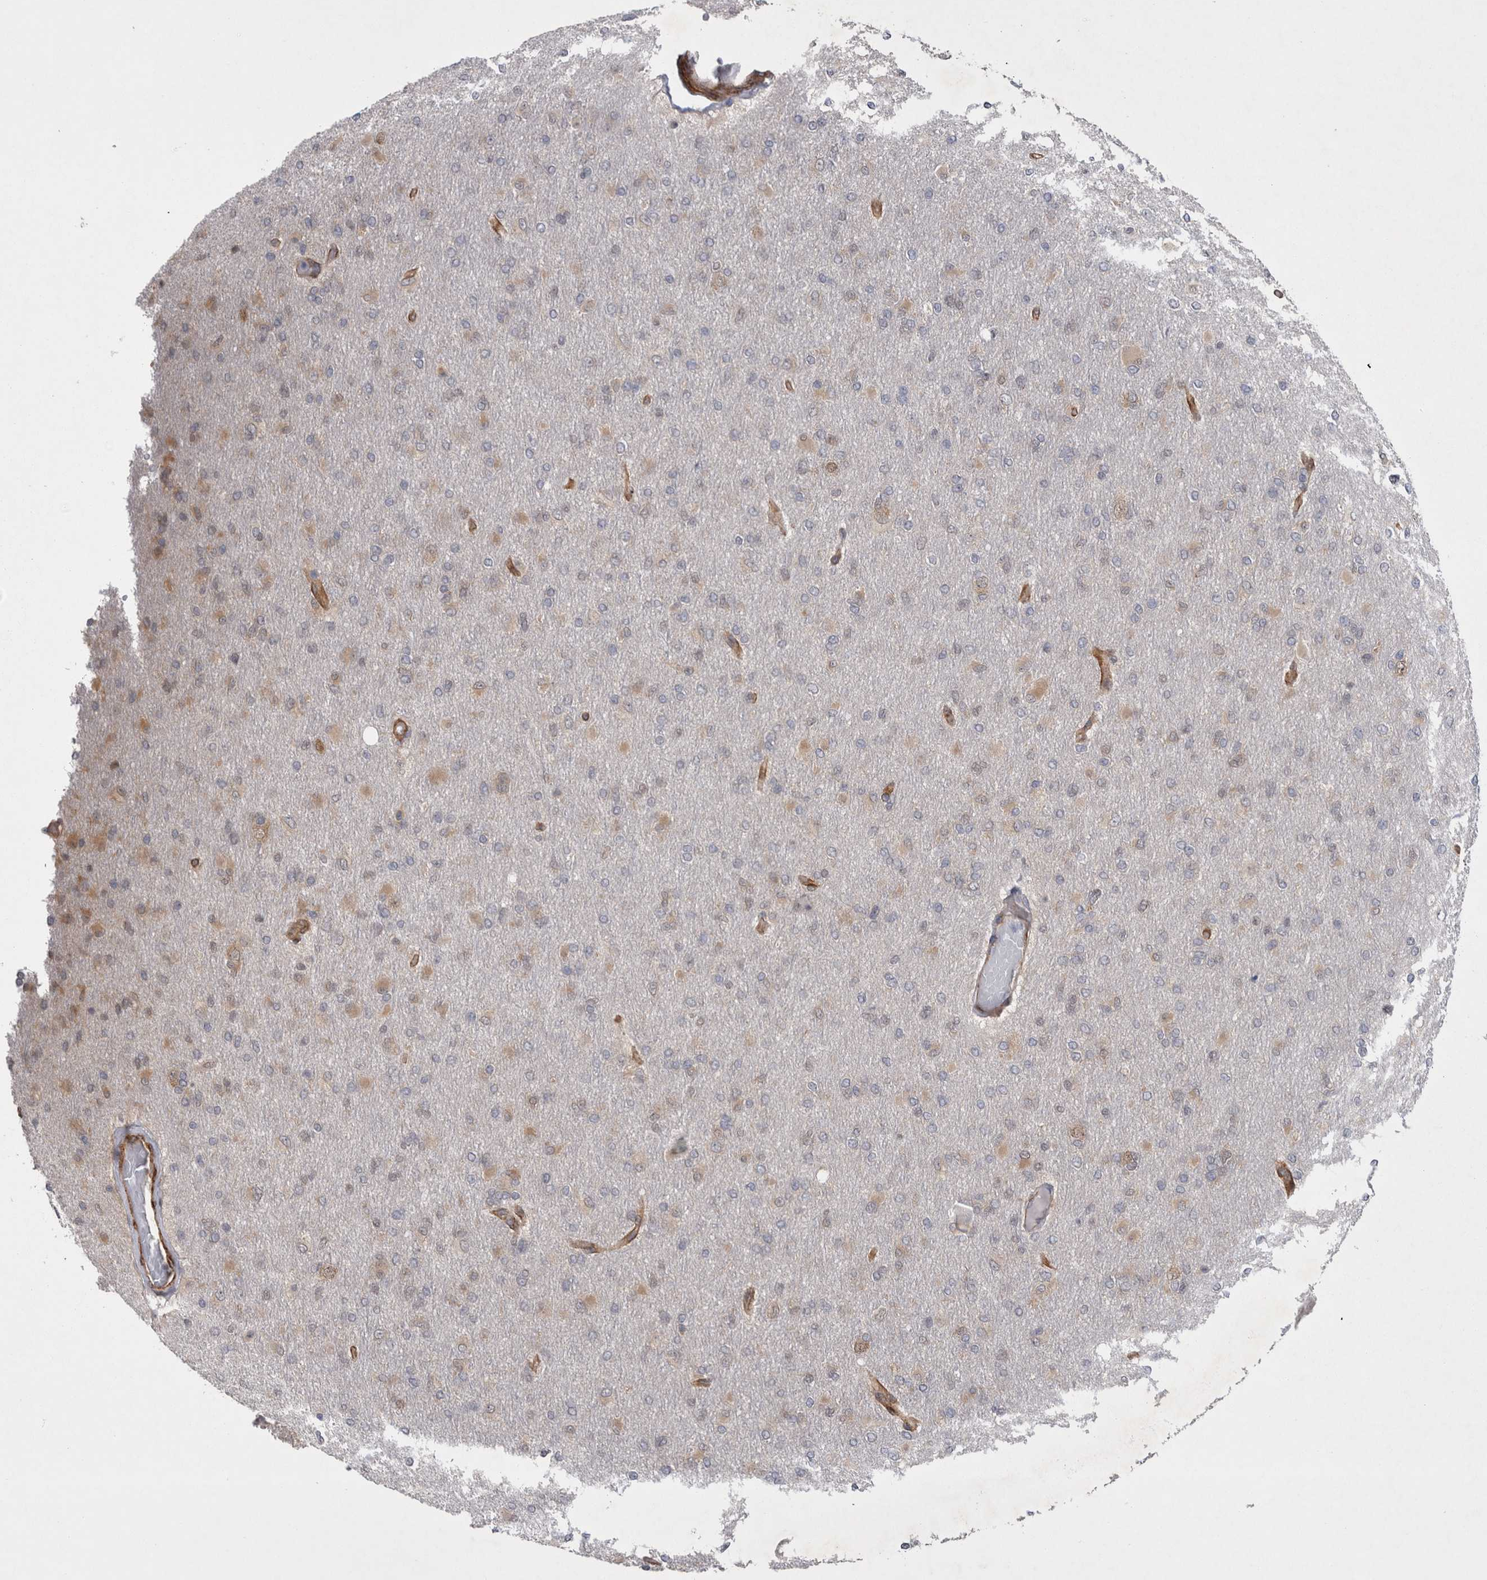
{"staining": {"intensity": "moderate", "quantity": "<25%", "location": "cytoplasmic/membranous"}, "tissue": "glioma", "cell_type": "Tumor cells", "image_type": "cancer", "snomed": [{"axis": "morphology", "description": "Glioma, malignant, High grade"}, {"axis": "topography", "description": "Cerebral cortex"}], "caption": "IHC photomicrograph of human malignant high-grade glioma stained for a protein (brown), which reveals low levels of moderate cytoplasmic/membranous positivity in approximately <25% of tumor cells.", "gene": "DDX6", "patient": {"sex": "female", "age": 36}}